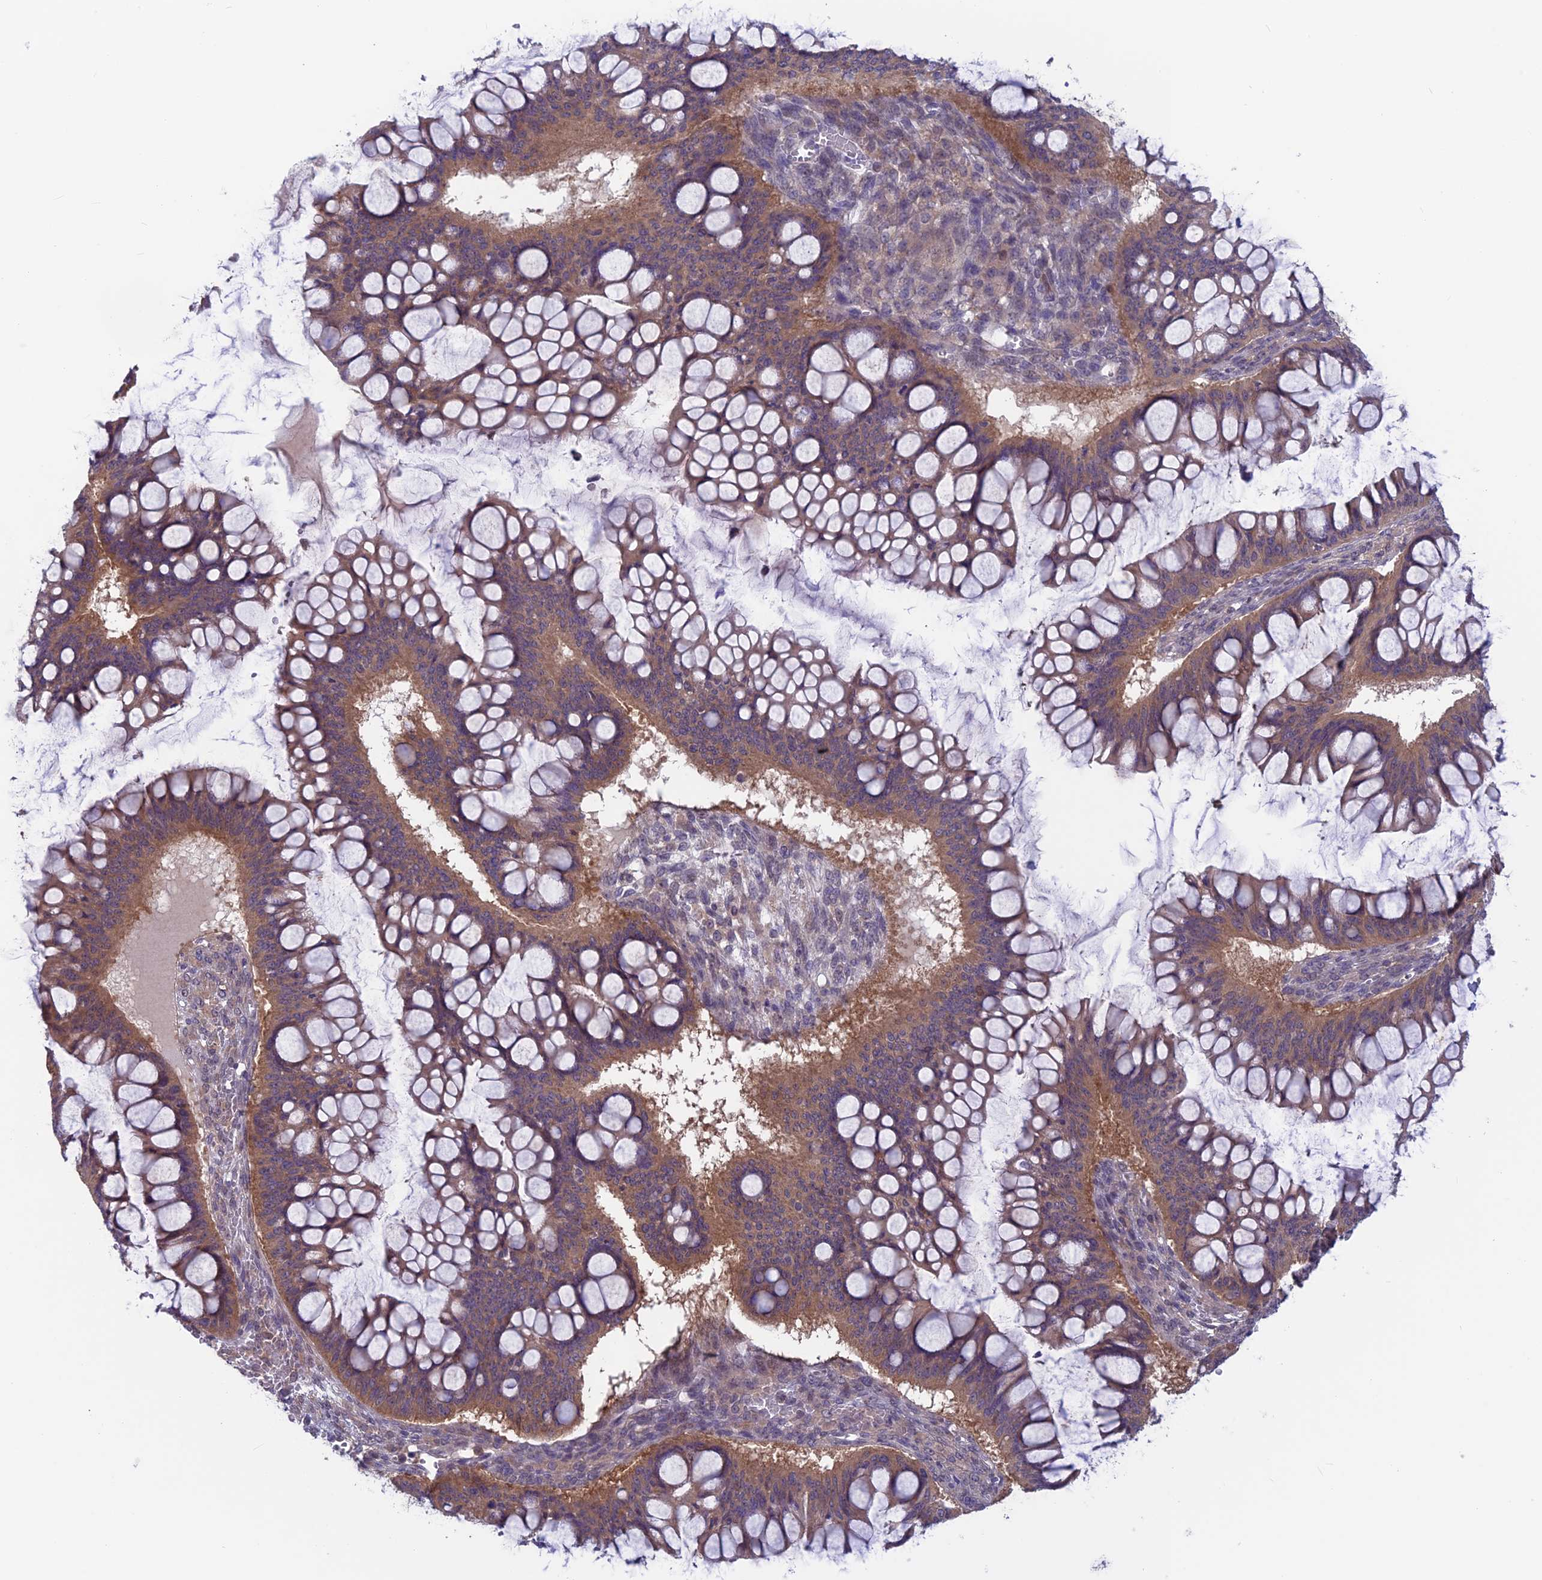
{"staining": {"intensity": "moderate", "quantity": ">75%", "location": "cytoplasmic/membranous"}, "tissue": "ovarian cancer", "cell_type": "Tumor cells", "image_type": "cancer", "snomed": [{"axis": "morphology", "description": "Cystadenocarcinoma, mucinous, NOS"}, {"axis": "topography", "description": "Ovary"}], "caption": "There is medium levels of moderate cytoplasmic/membranous expression in tumor cells of mucinous cystadenocarcinoma (ovarian), as demonstrated by immunohistochemical staining (brown color).", "gene": "MAST2", "patient": {"sex": "female", "age": 73}}